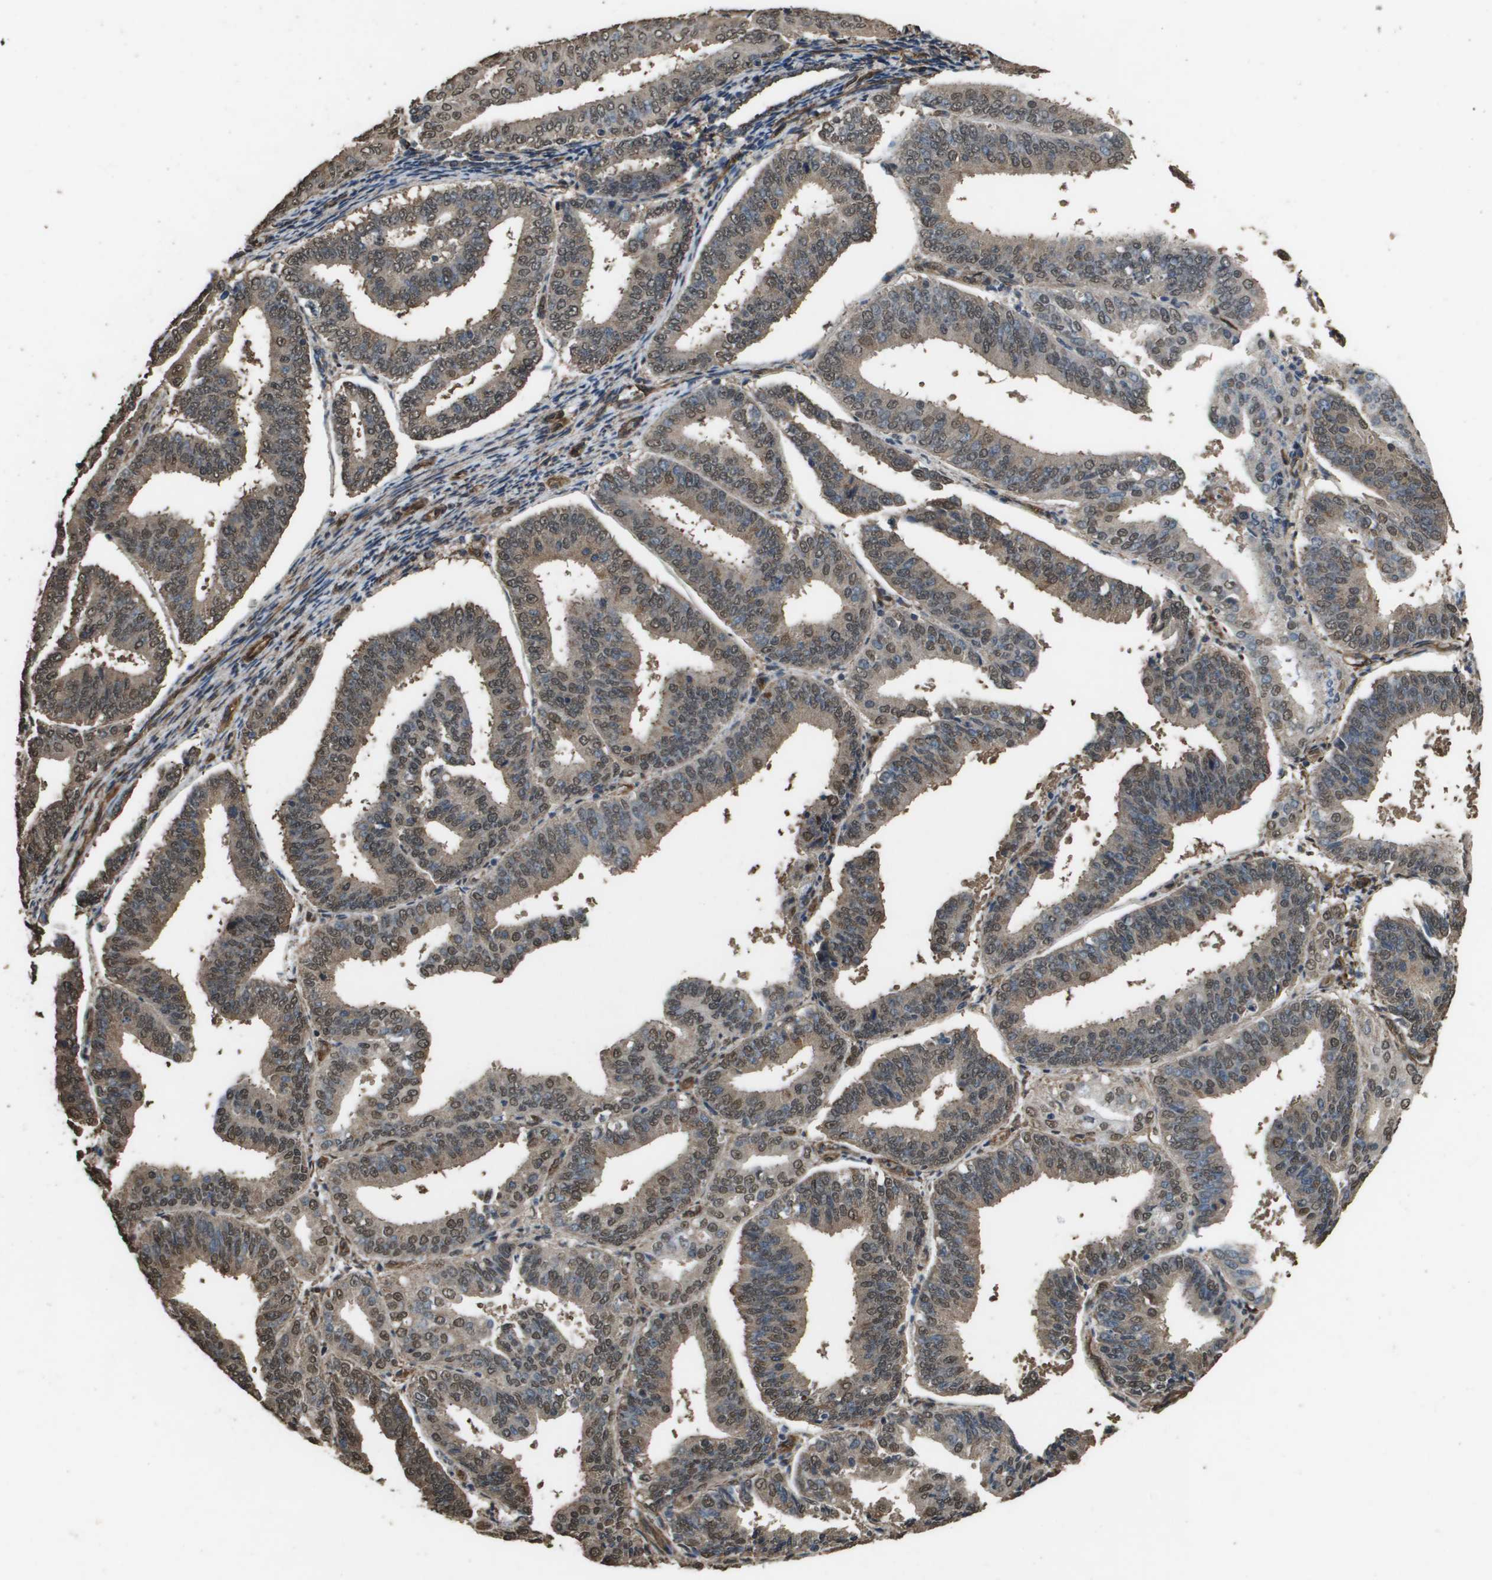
{"staining": {"intensity": "moderate", "quantity": ">75%", "location": "cytoplasmic/membranous,nuclear"}, "tissue": "endometrial cancer", "cell_type": "Tumor cells", "image_type": "cancer", "snomed": [{"axis": "morphology", "description": "Adenocarcinoma, NOS"}, {"axis": "topography", "description": "Endometrium"}], "caption": "Tumor cells display medium levels of moderate cytoplasmic/membranous and nuclear positivity in approximately >75% of cells in human endometrial cancer (adenocarcinoma).", "gene": "AAMP", "patient": {"sex": "female", "age": 63}}